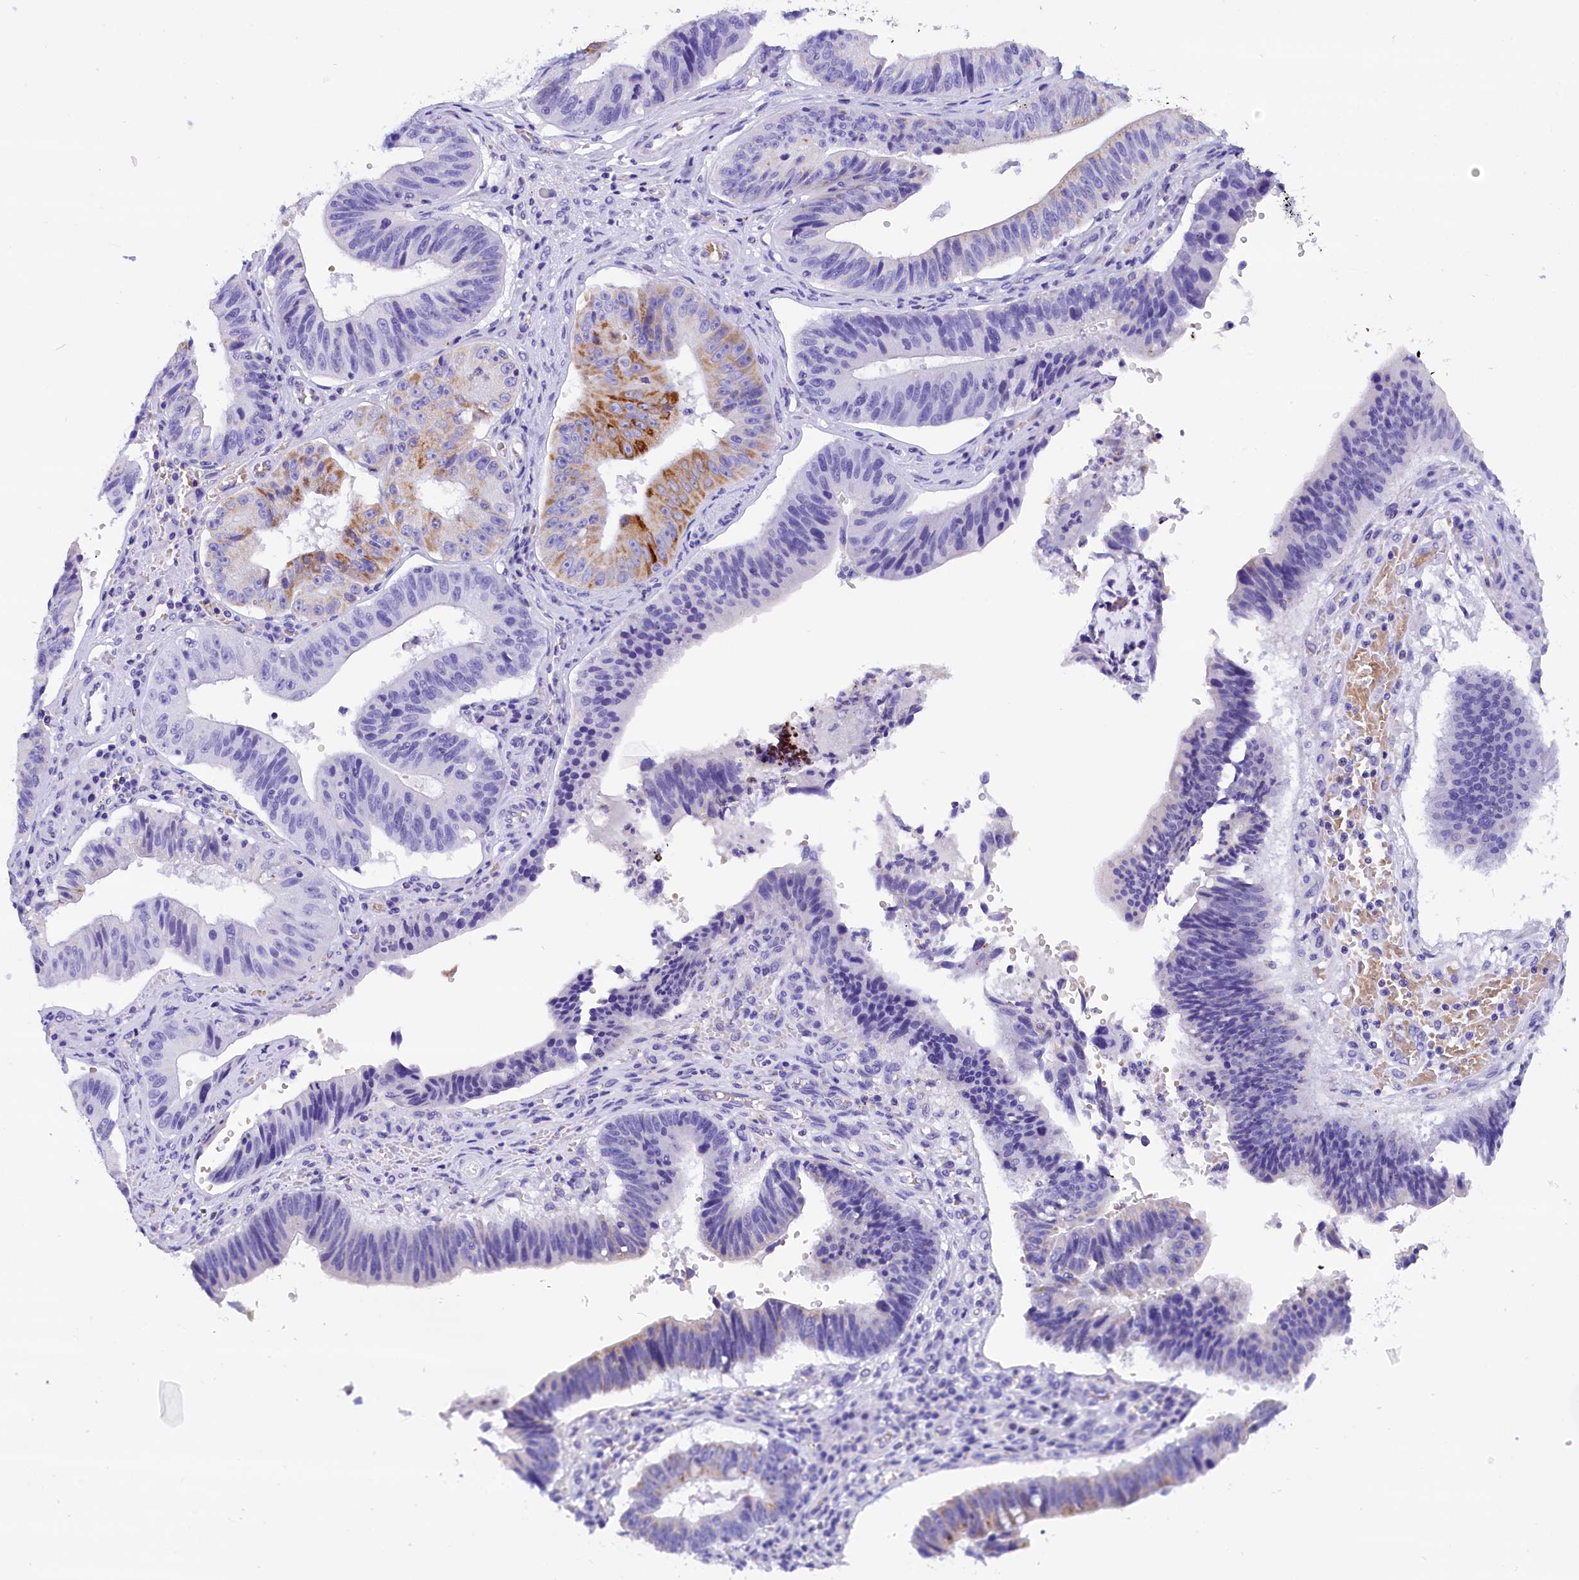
{"staining": {"intensity": "moderate", "quantity": "<25%", "location": "cytoplasmic/membranous"}, "tissue": "stomach cancer", "cell_type": "Tumor cells", "image_type": "cancer", "snomed": [{"axis": "morphology", "description": "Adenocarcinoma, NOS"}, {"axis": "topography", "description": "Stomach"}], "caption": "Immunohistochemical staining of human stomach cancer (adenocarcinoma) exhibits low levels of moderate cytoplasmic/membranous protein positivity in about <25% of tumor cells. The staining is performed using DAB brown chromogen to label protein expression. The nuclei are counter-stained blue using hematoxylin.", "gene": "ABAT", "patient": {"sex": "male", "age": 59}}